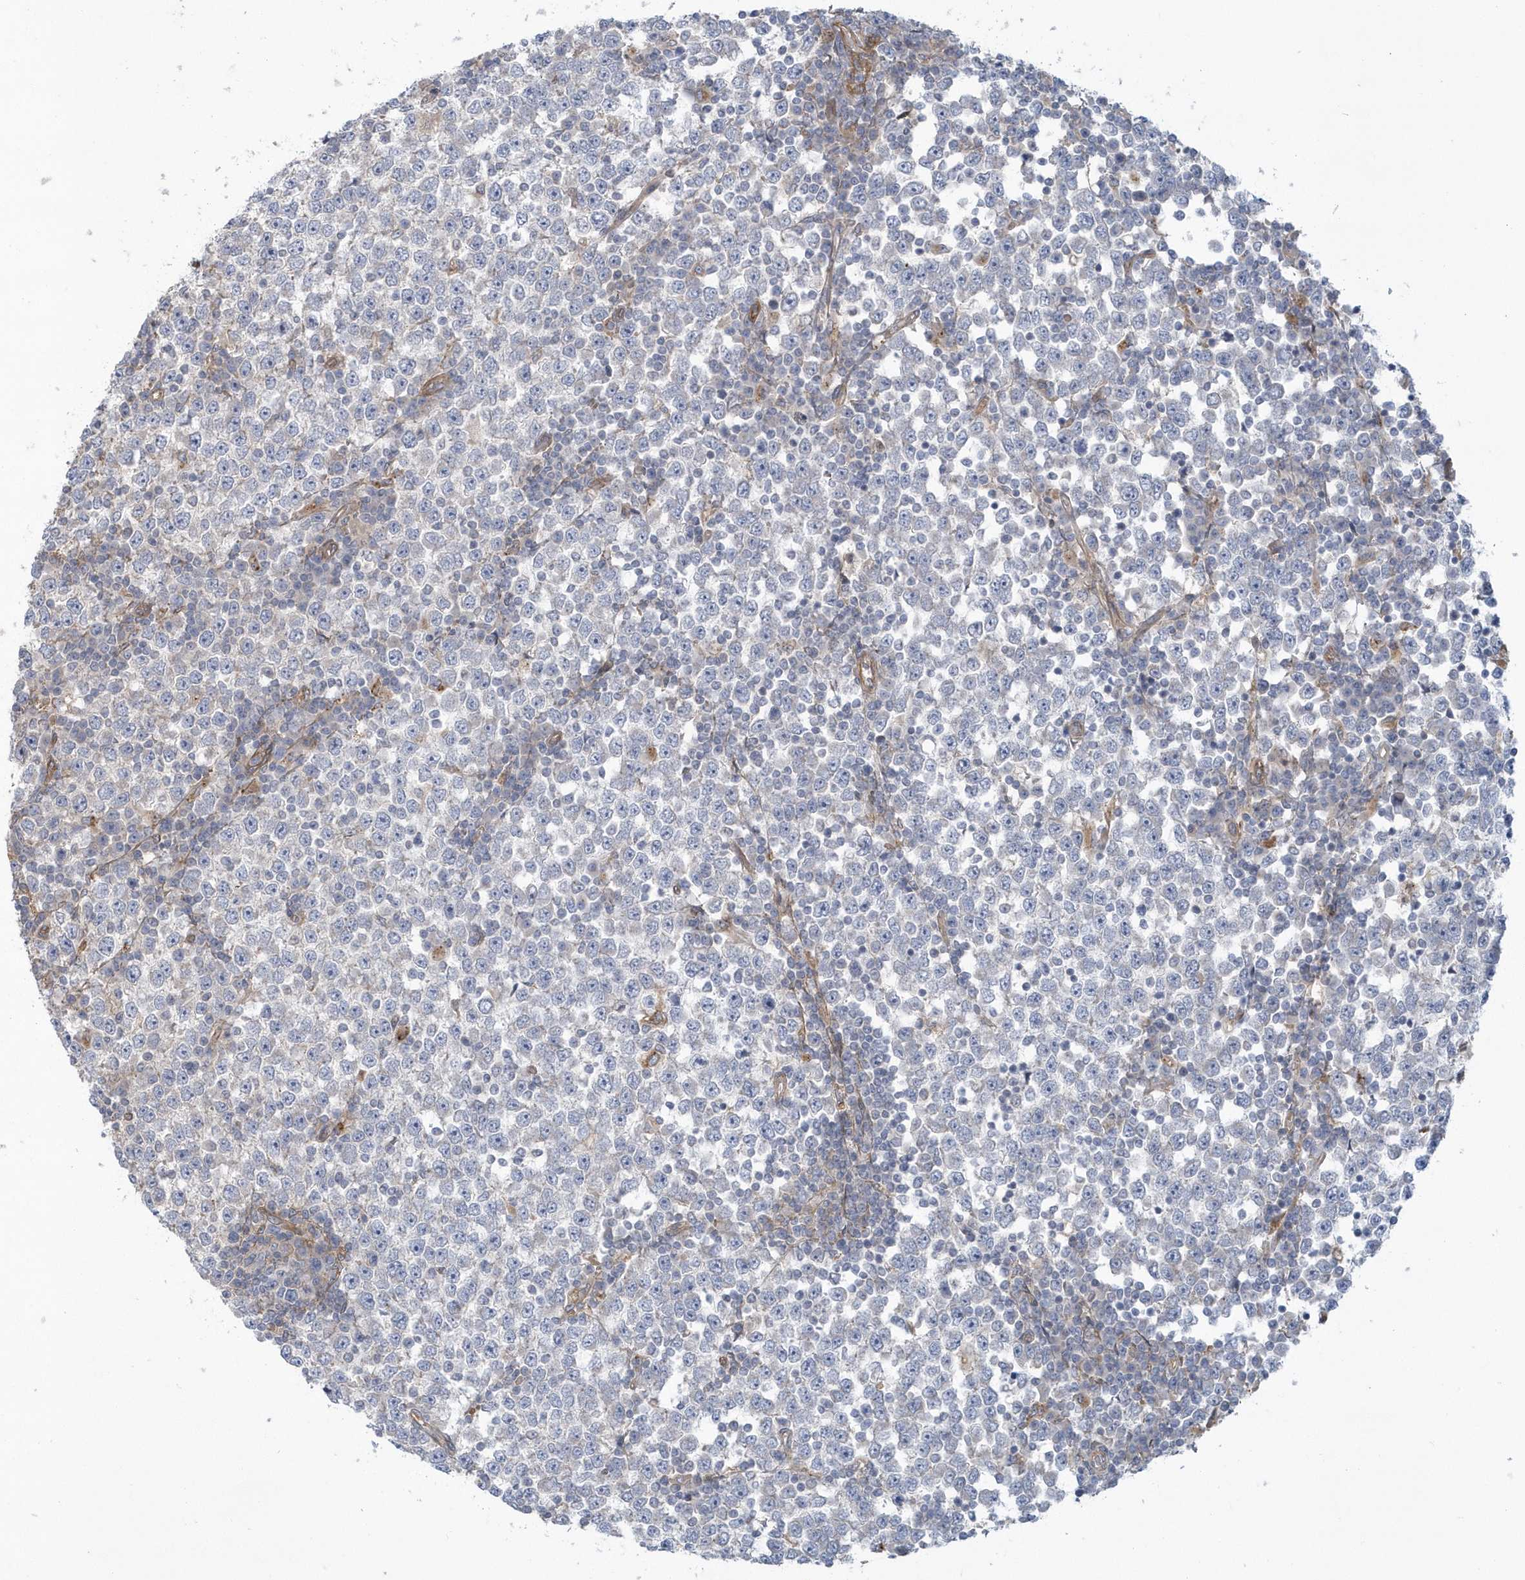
{"staining": {"intensity": "negative", "quantity": "none", "location": "none"}, "tissue": "testis cancer", "cell_type": "Tumor cells", "image_type": "cancer", "snomed": [{"axis": "morphology", "description": "Seminoma, NOS"}, {"axis": "topography", "description": "Testis"}], "caption": "This histopathology image is of testis seminoma stained with immunohistochemistry (IHC) to label a protein in brown with the nuclei are counter-stained blue. There is no positivity in tumor cells.", "gene": "RAI14", "patient": {"sex": "male", "age": 65}}